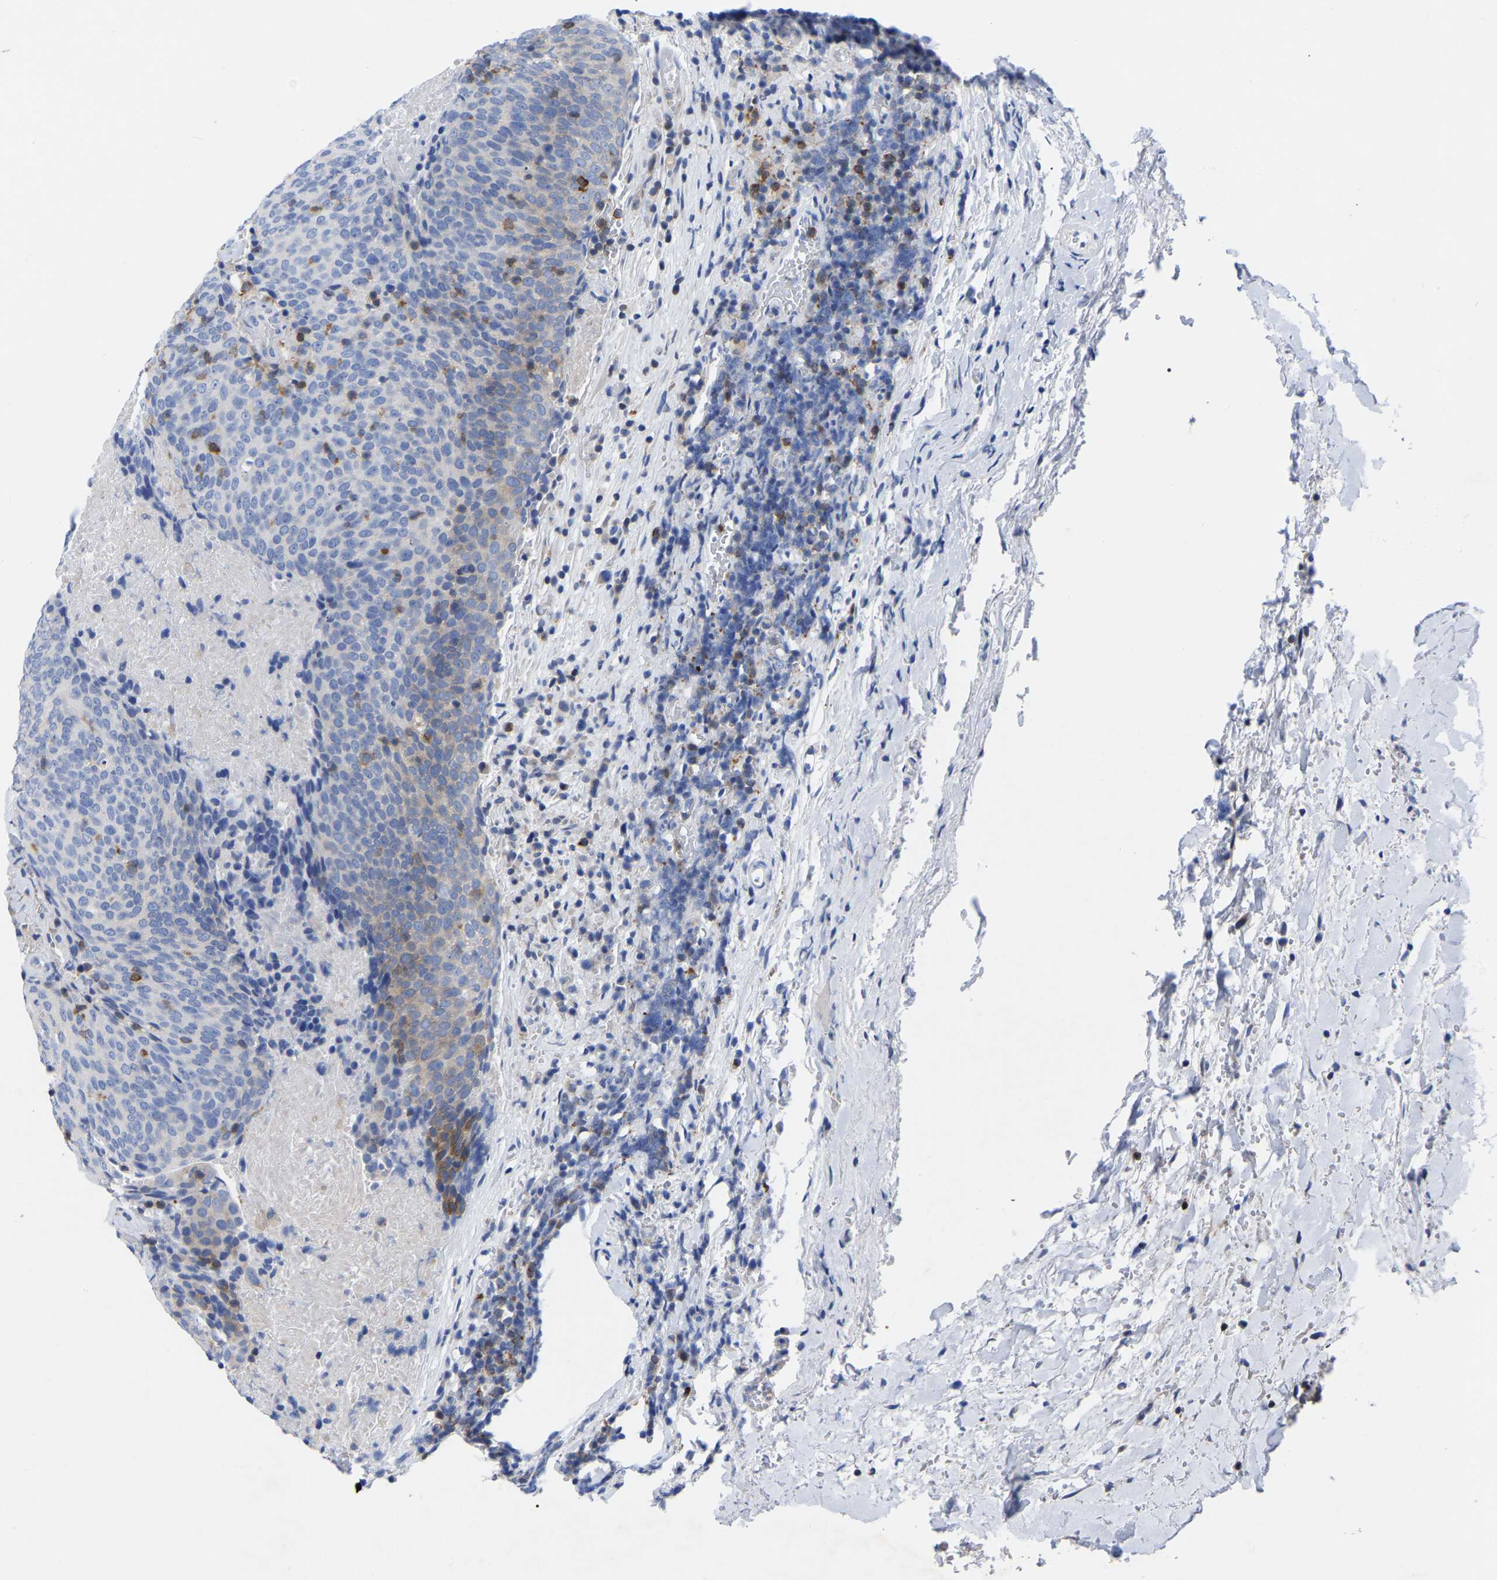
{"staining": {"intensity": "negative", "quantity": "none", "location": "none"}, "tissue": "head and neck cancer", "cell_type": "Tumor cells", "image_type": "cancer", "snomed": [{"axis": "morphology", "description": "Squamous cell carcinoma, NOS"}, {"axis": "morphology", "description": "Squamous cell carcinoma, metastatic, NOS"}, {"axis": "topography", "description": "Lymph node"}, {"axis": "topography", "description": "Head-Neck"}], "caption": "Immunohistochemistry (IHC) histopathology image of neoplastic tissue: human head and neck metastatic squamous cell carcinoma stained with DAB demonstrates no significant protein staining in tumor cells.", "gene": "PTPN7", "patient": {"sex": "male", "age": 62}}